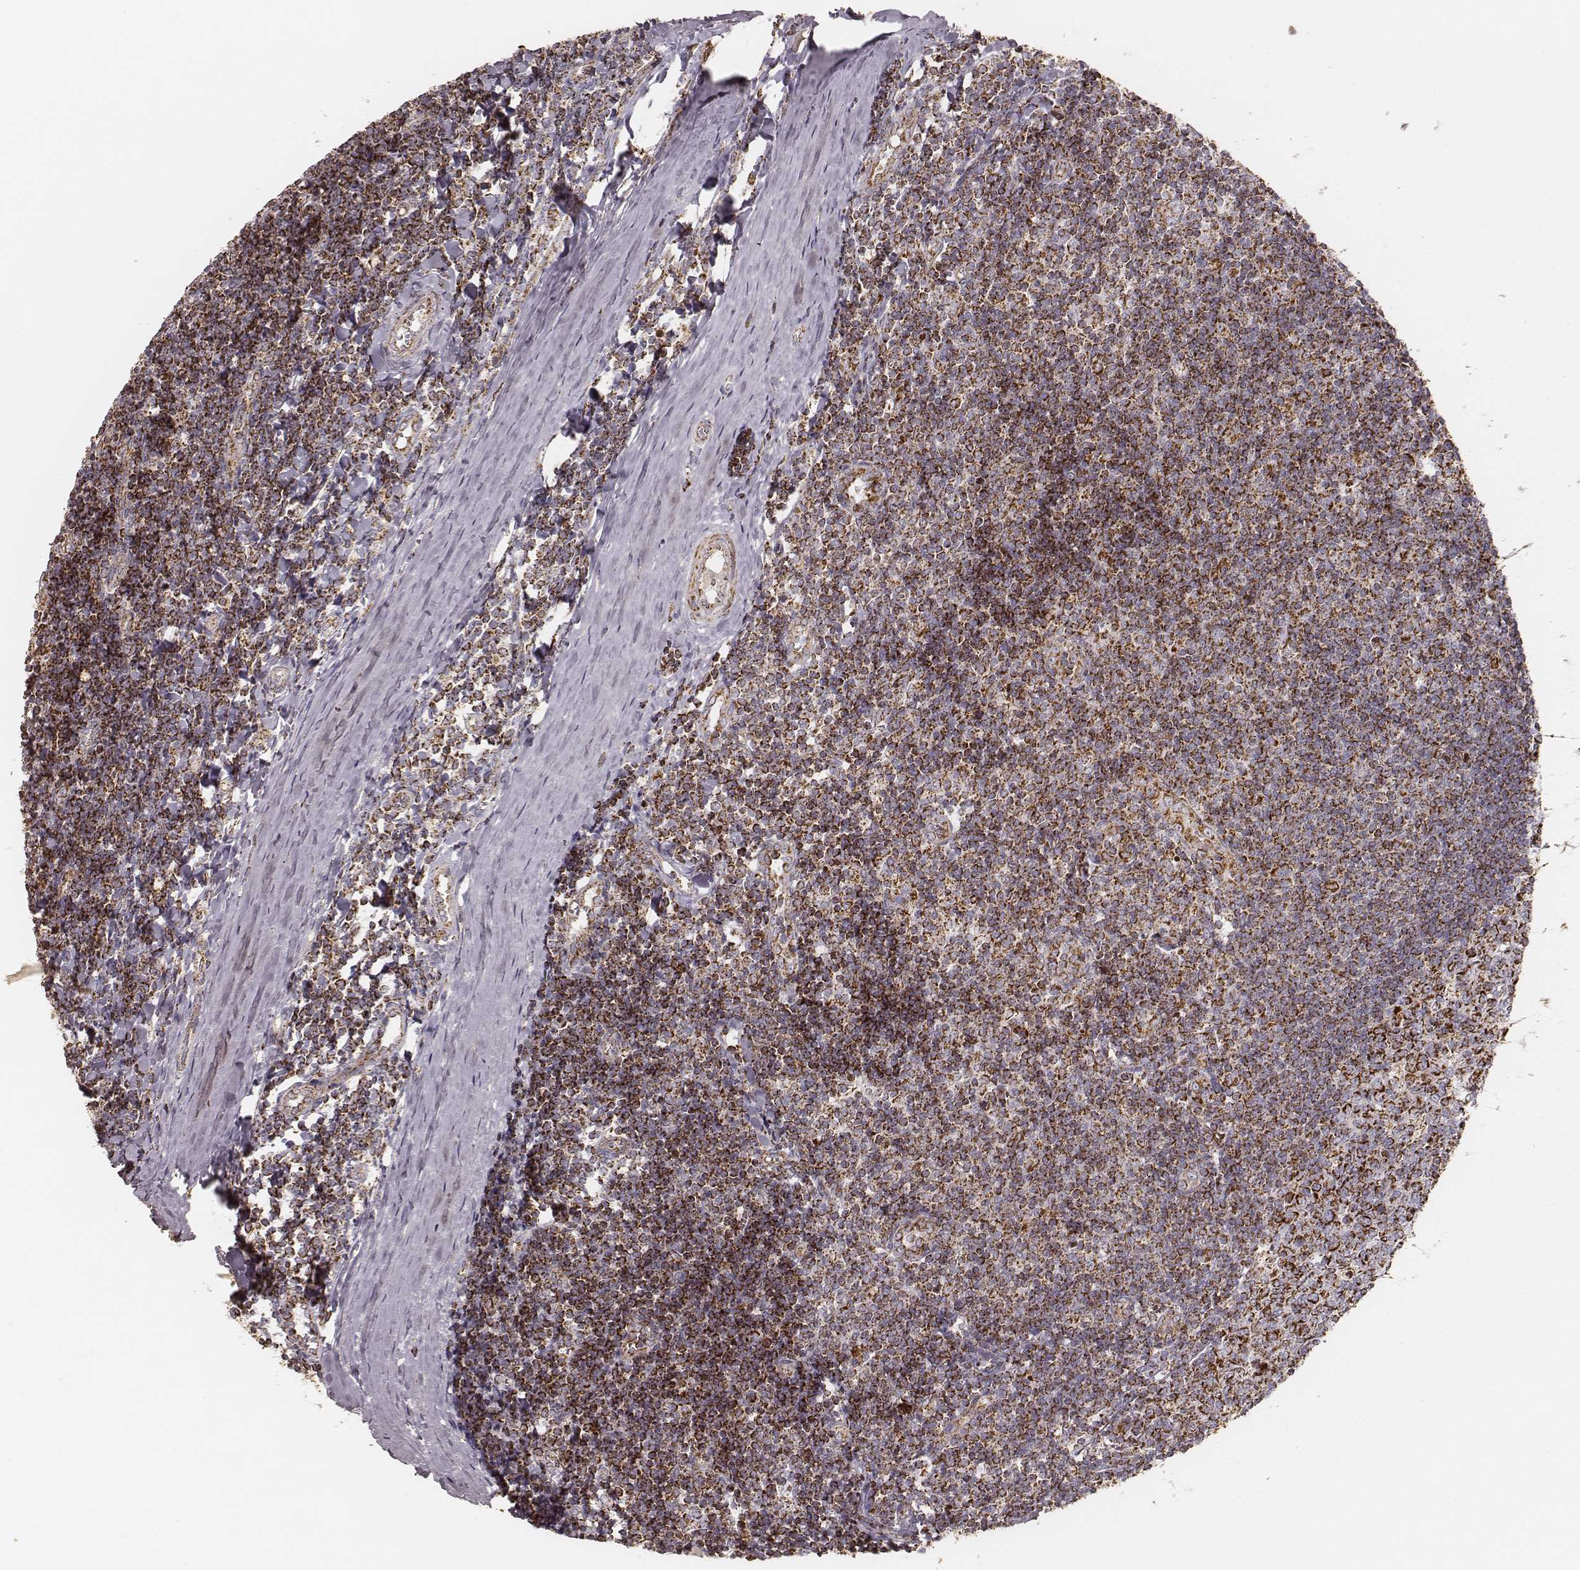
{"staining": {"intensity": "strong", "quantity": ">75%", "location": "cytoplasmic/membranous"}, "tissue": "tonsil", "cell_type": "Germinal center cells", "image_type": "normal", "snomed": [{"axis": "morphology", "description": "Normal tissue, NOS"}, {"axis": "topography", "description": "Tonsil"}], "caption": "DAB (3,3'-diaminobenzidine) immunohistochemical staining of benign tonsil displays strong cytoplasmic/membranous protein expression in approximately >75% of germinal center cells.", "gene": "CS", "patient": {"sex": "female", "age": 12}}